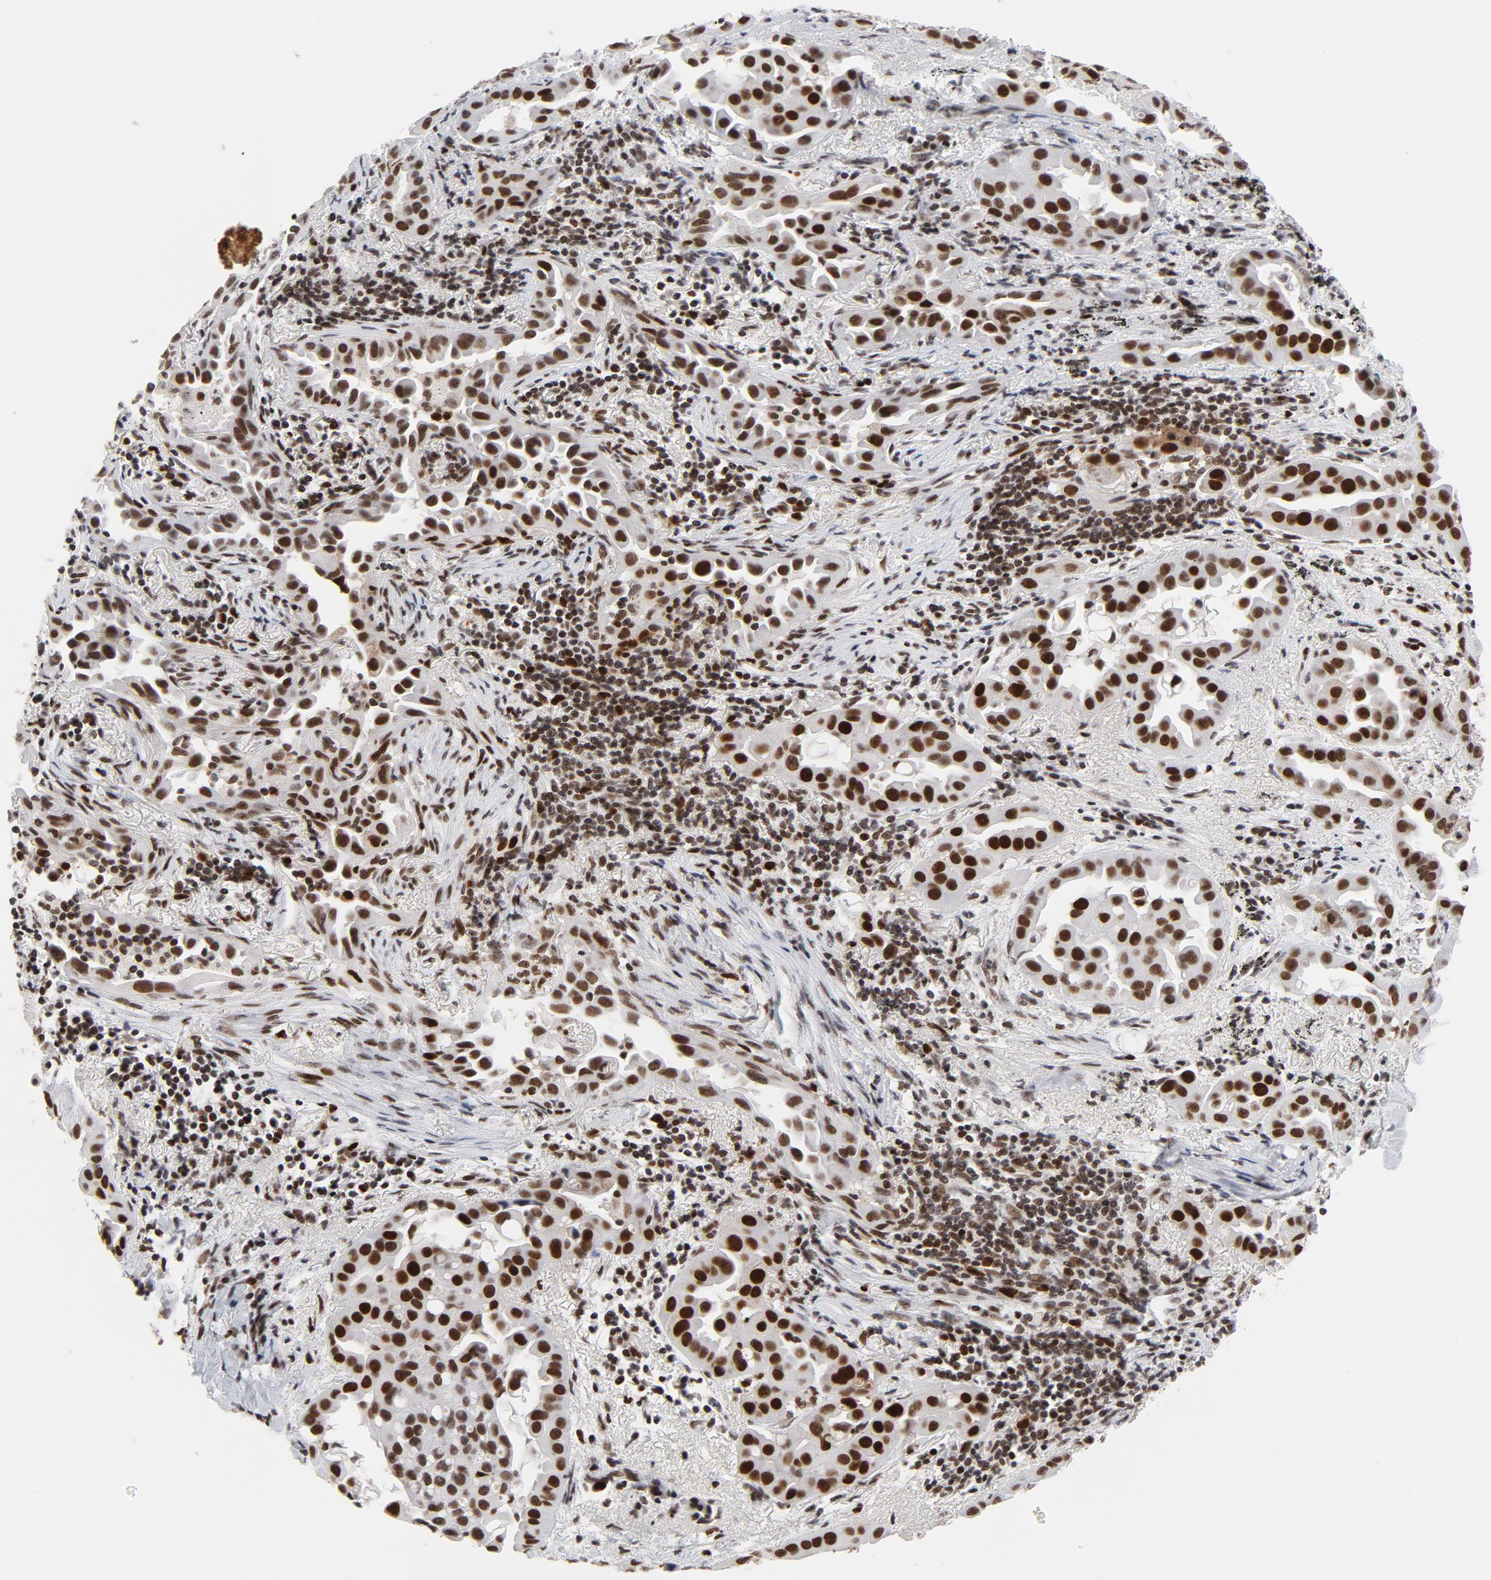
{"staining": {"intensity": "strong", "quantity": ">75%", "location": "nuclear"}, "tissue": "lung cancer", "cell_type": "Tumor cells", "image_type": "cancer", "snomed": [{"axis": "morphology", "description": "Normal tissue, NOS"}, {"axis": "morphology", "description": "Adenocarcinoma, NOS"}, {"axis": "topography", "description": "Bronchus"}], "caption": "Immunohistochemistry of lung cancer exhibits high levels of strong nuclear expression in about >75% of tumor cells.", "gene": "RFC4", "patient": {"sex": "male", "age": 68}}